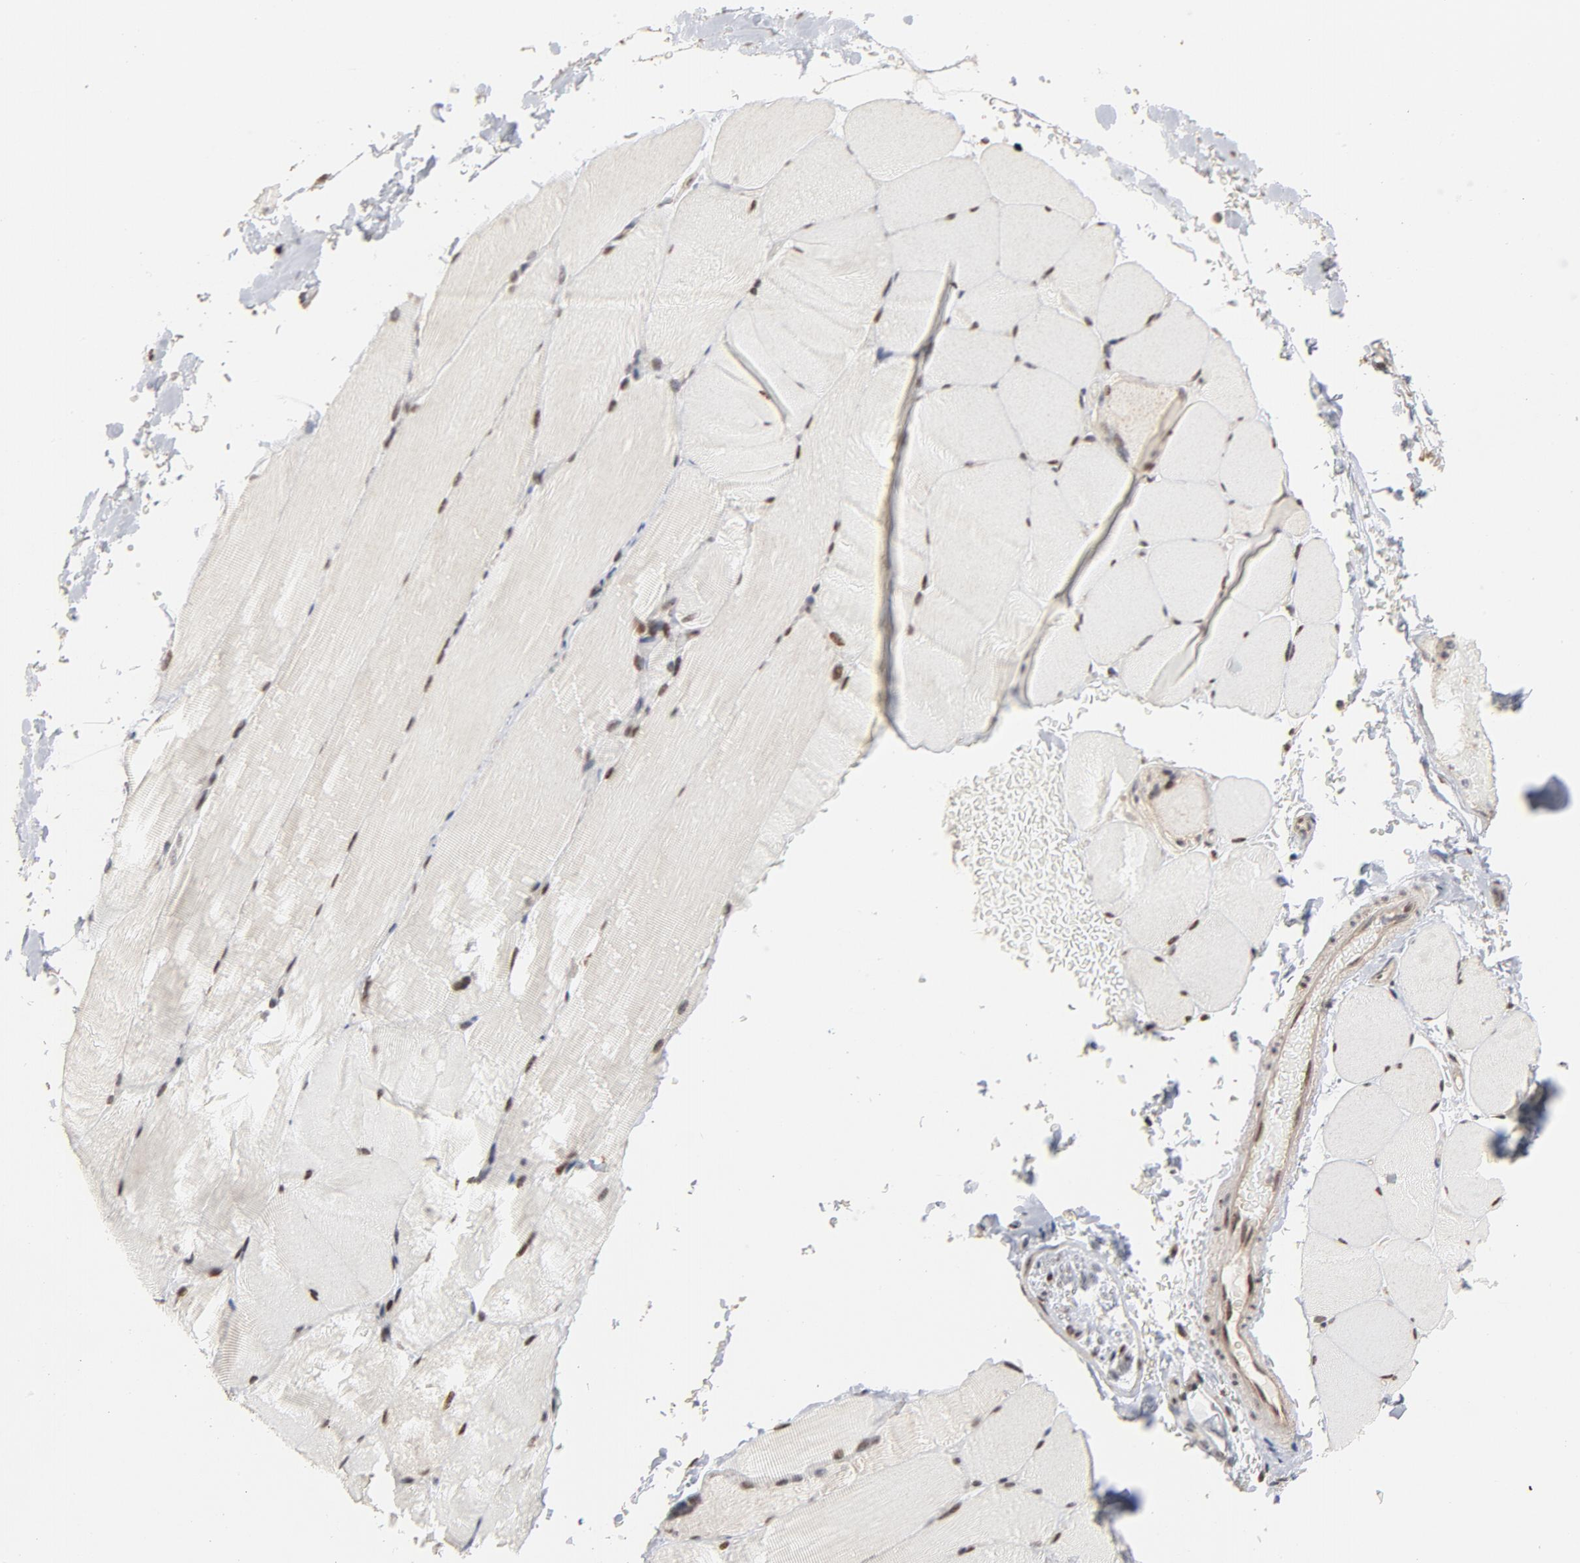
{"staining": {"intensity": "strong", "quantity": ">75%", "location": "nuclear"}, "tissue": "skeletal muscle", "cell_type": "Myocytes", "image_type": "normal", "snomed": [{"axis": "morphology", "description": "Normal tissue, NOS"}, {"axis": "topography", "description": "Skeletal muscle"}, {"axis": "topography", "description": "Parathyroid gland"}], "caption": "Strong nuclear expression for a protein is appreciated in approximately >75% of myocytes of normal skeletal muscle using immunohistochemistry.", "gene": "TP53RK", "patient": {"sex": "female", "age": 37}}